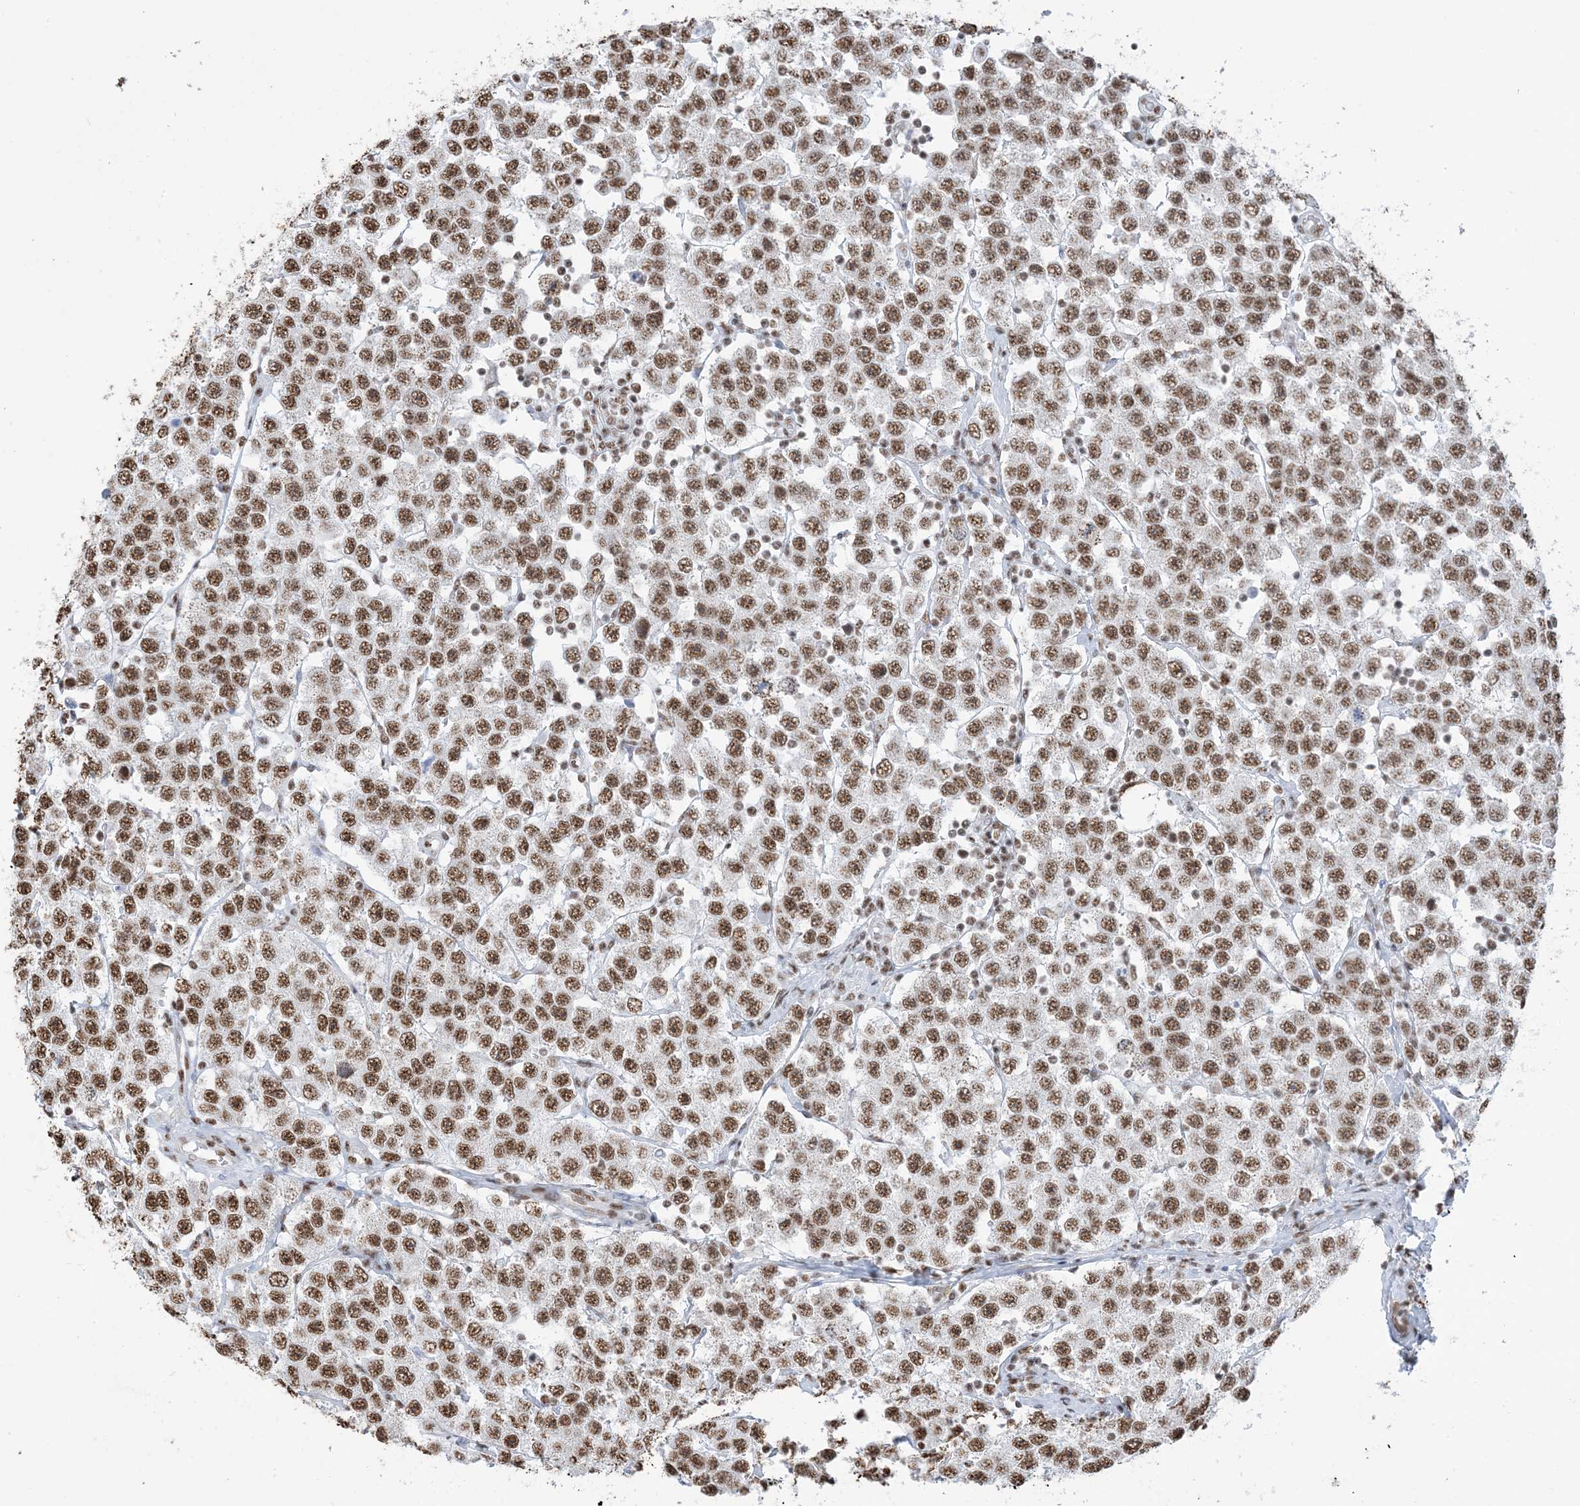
{"staining": {"intensity": "strong", "quantity": ">75%", "location": "nuclear"}, "tissue": "testis cancer", "cell_type": "Tumor cells", "image_type": "cancer", "snomed": [{"axis": "morphology", "description": "Seminoma, NOS"}, {"axis": "topography", "description": "Testis"}], "caption": "DAB (3,3'-diaminobenzidine) immunohistochemical staining of testis seminoma reveals strong nuclear protein positivity in approximately >75% of tumor cells.", "gene": "ZNF792", "patient": {"sex": "male", "age": 28}}